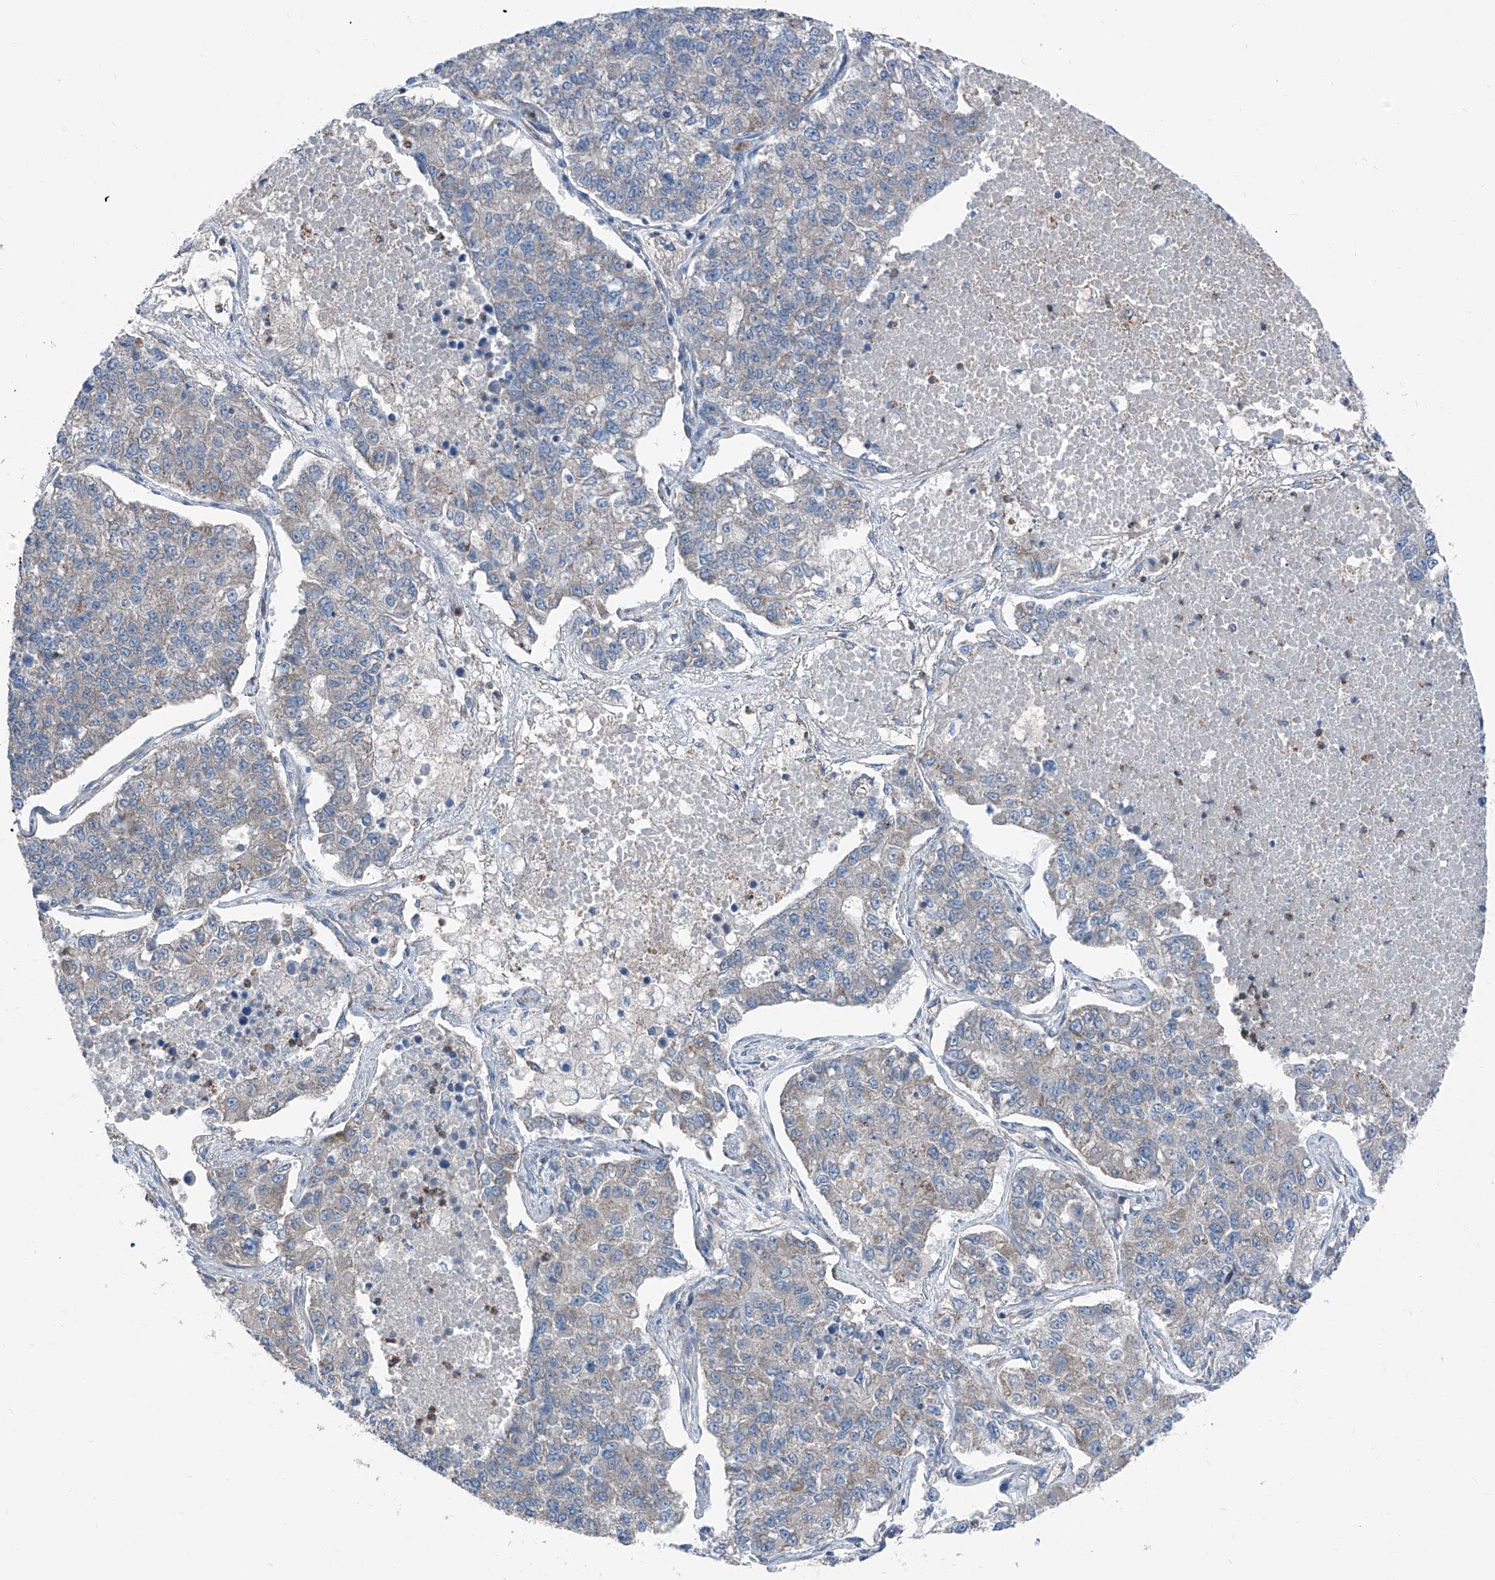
{"staining": {"intensity": "negative", "quantity": "none", "location": "none"}, "tissue": "lung cancer", "cell_type": "Tumor cells", "image_type": "cancer", "snomed": [{"axis": "morphology", "description": "Adenocarcinoma, NOS"}, {"axis": "topography", "description": "Lung"}], "caption": "Tumor cells show no significant protein positivity in lung adenocarcinoma.", "gene": "GPAT3", "patient": {"sex": "male", "age": 49}}